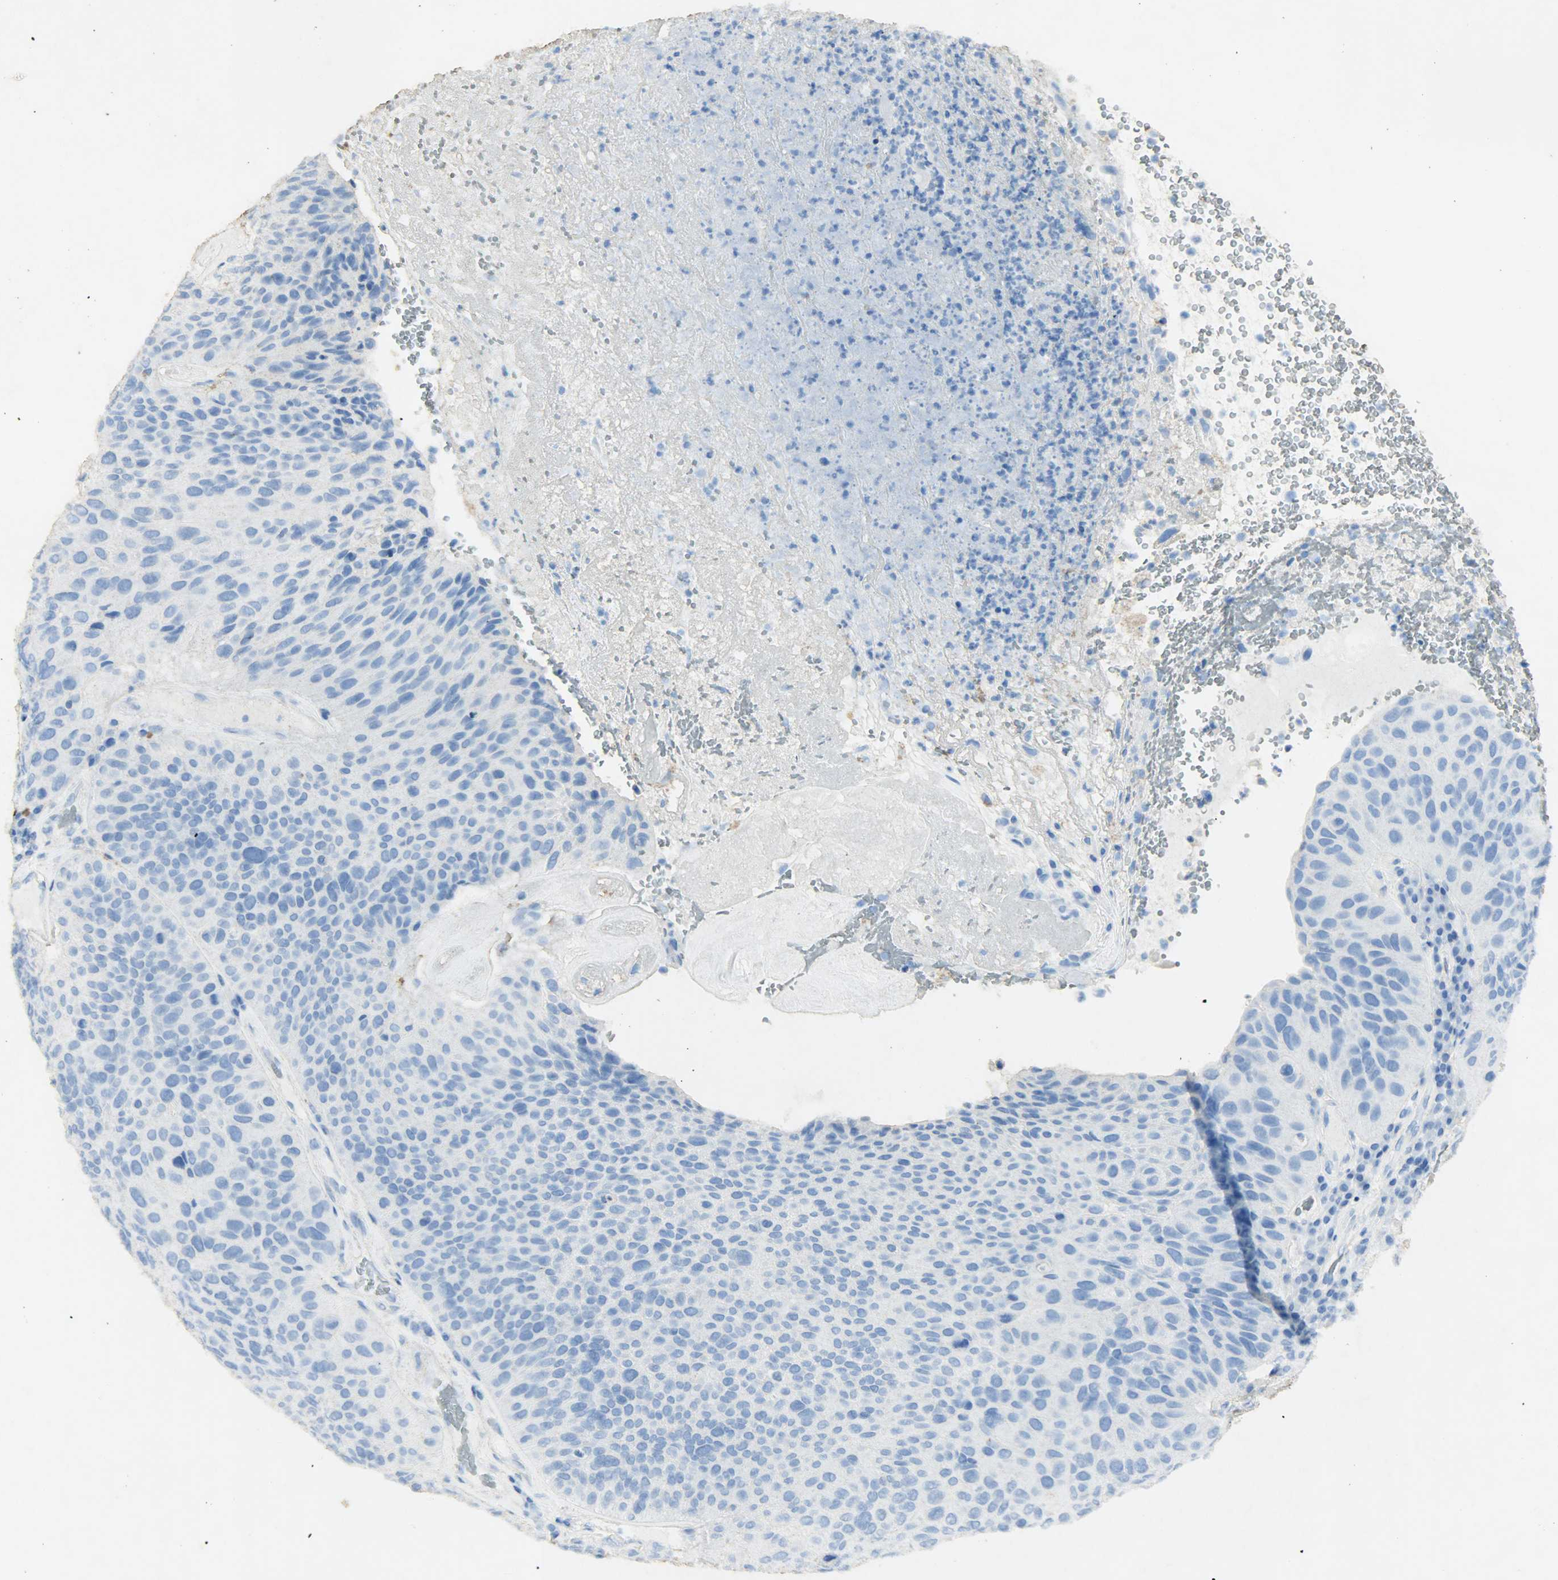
{"staining": {"intensity": "negative", "quantity": "none", "location": "none"}, "tissue": "urothelial cancer", "cell_type": "Tumor cells", "image_type": "cancer", "snomed": [{"axis": "morphology", "description": "Urothelial carcinoma, High grade"}, {"axis": "topography", "description": "Urinary bladder"}], "caption": "Immunohistochemistry histopathology image of neoplastic tissue: human high-grade urothelial carcinoma stained with DAB reveals no significant protein expression in tumor cells. Brightfield microscopy of immunohistochemistry stained with DAB (3,3'-diaminobenzidine) (brown) and hematoxylin (blue), captured at high magnification.", "gene": "ASB9", "patient": {"sex": "male", "age": 66}}